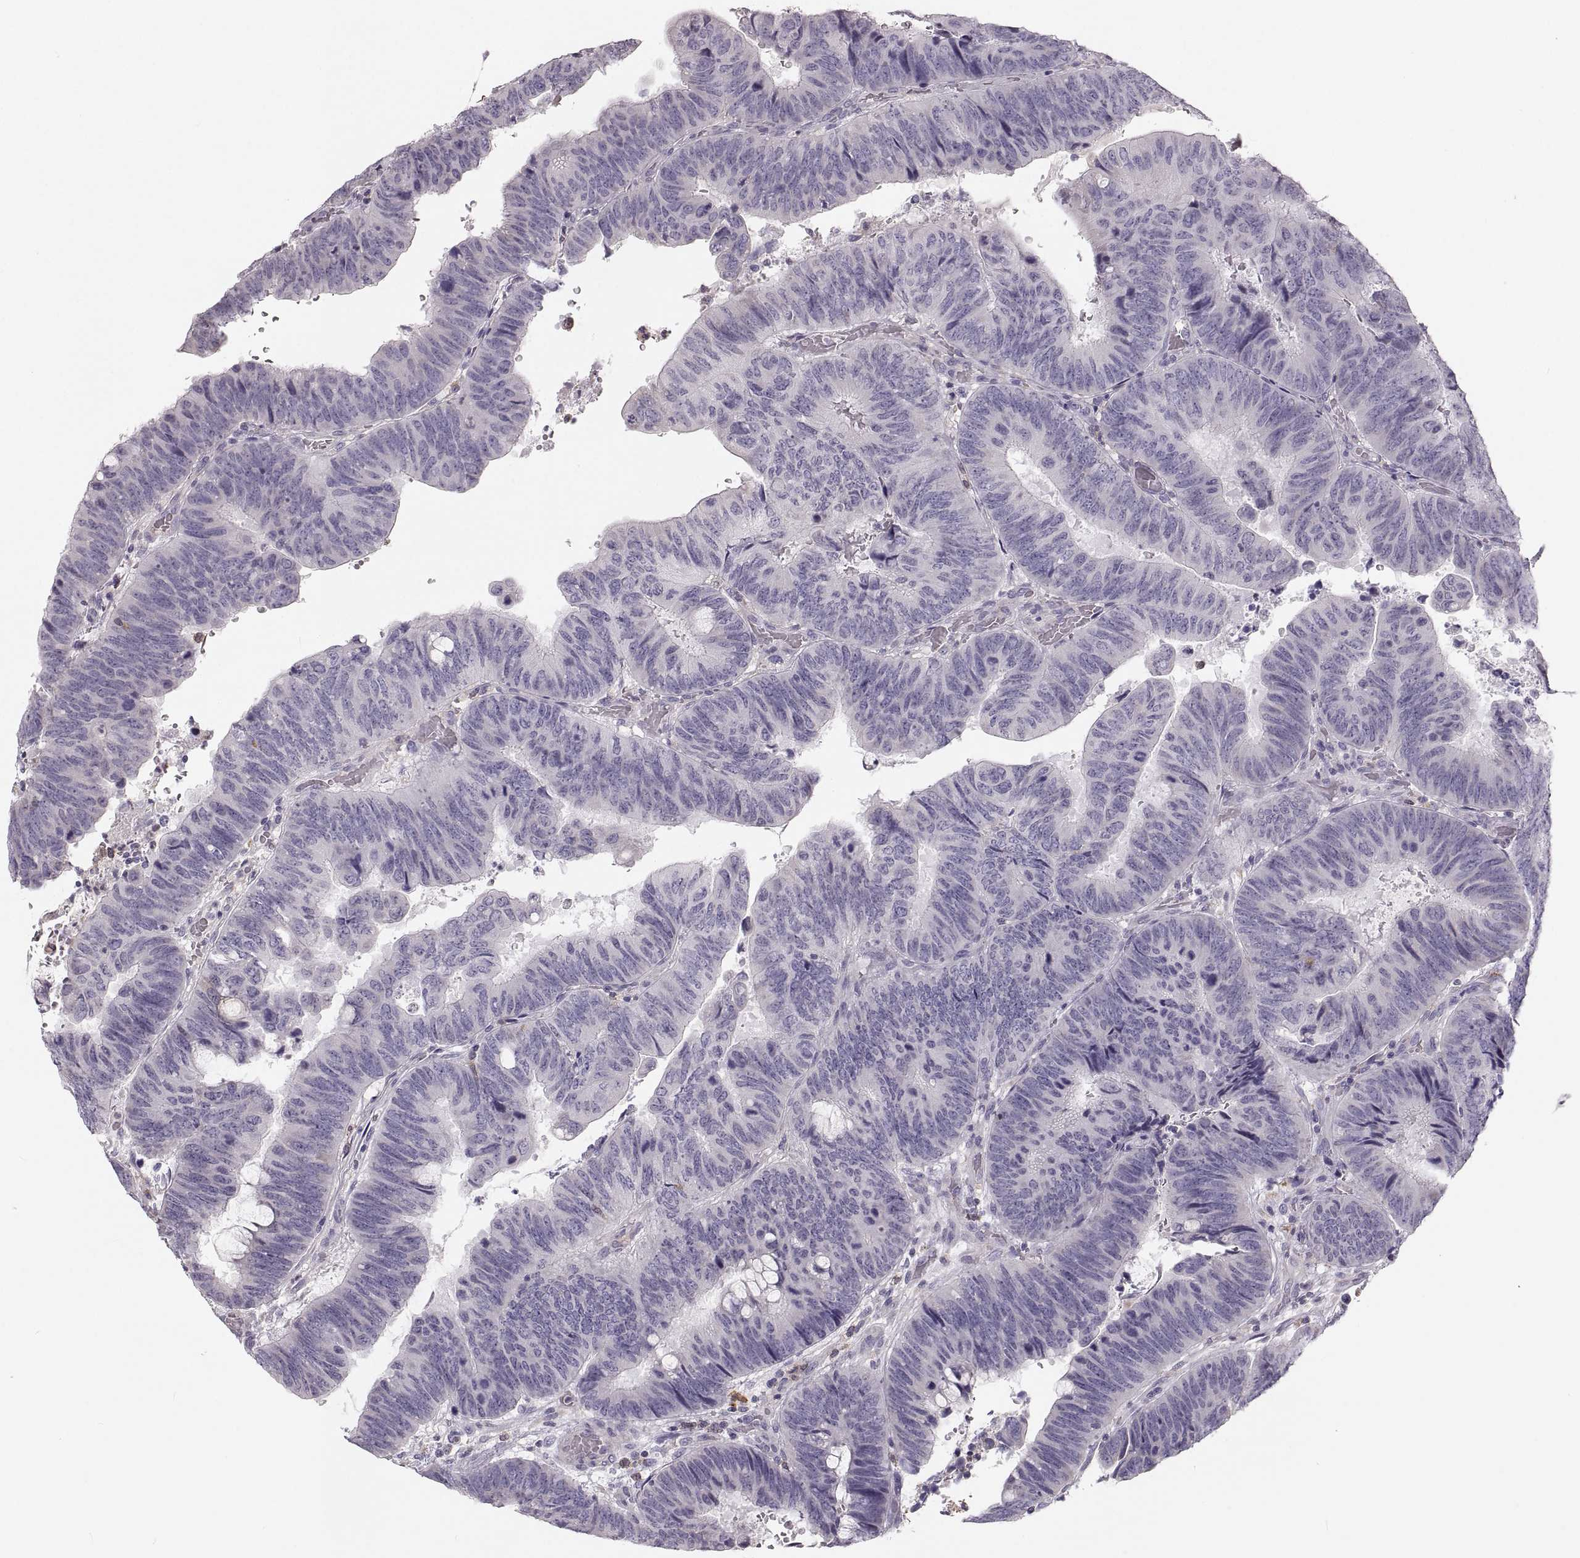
{"staining": {"intensity": "negative", "quantity": "none", "location": "none"}, "tissue": "colorectal cancer", "cell_type": "Tumor cells", "image_type": "cancer", "snomed": [{"axis": "morphology", "description": "Normal tissue, NOS"}, {"axis": "morphology", "description": "Adenocarcinoma, NOS"}, {"axis": "topography", "description": "Rectum"}], "caption": "Tumor cells are negative for protein expression in human colorectal adenocarcinoma. (DAB immunohistochemistry visualized using brightfield microscopy, high magnification).", "gene": "RUNDC3A", "patient": {"sex": "male", "age": 92}}